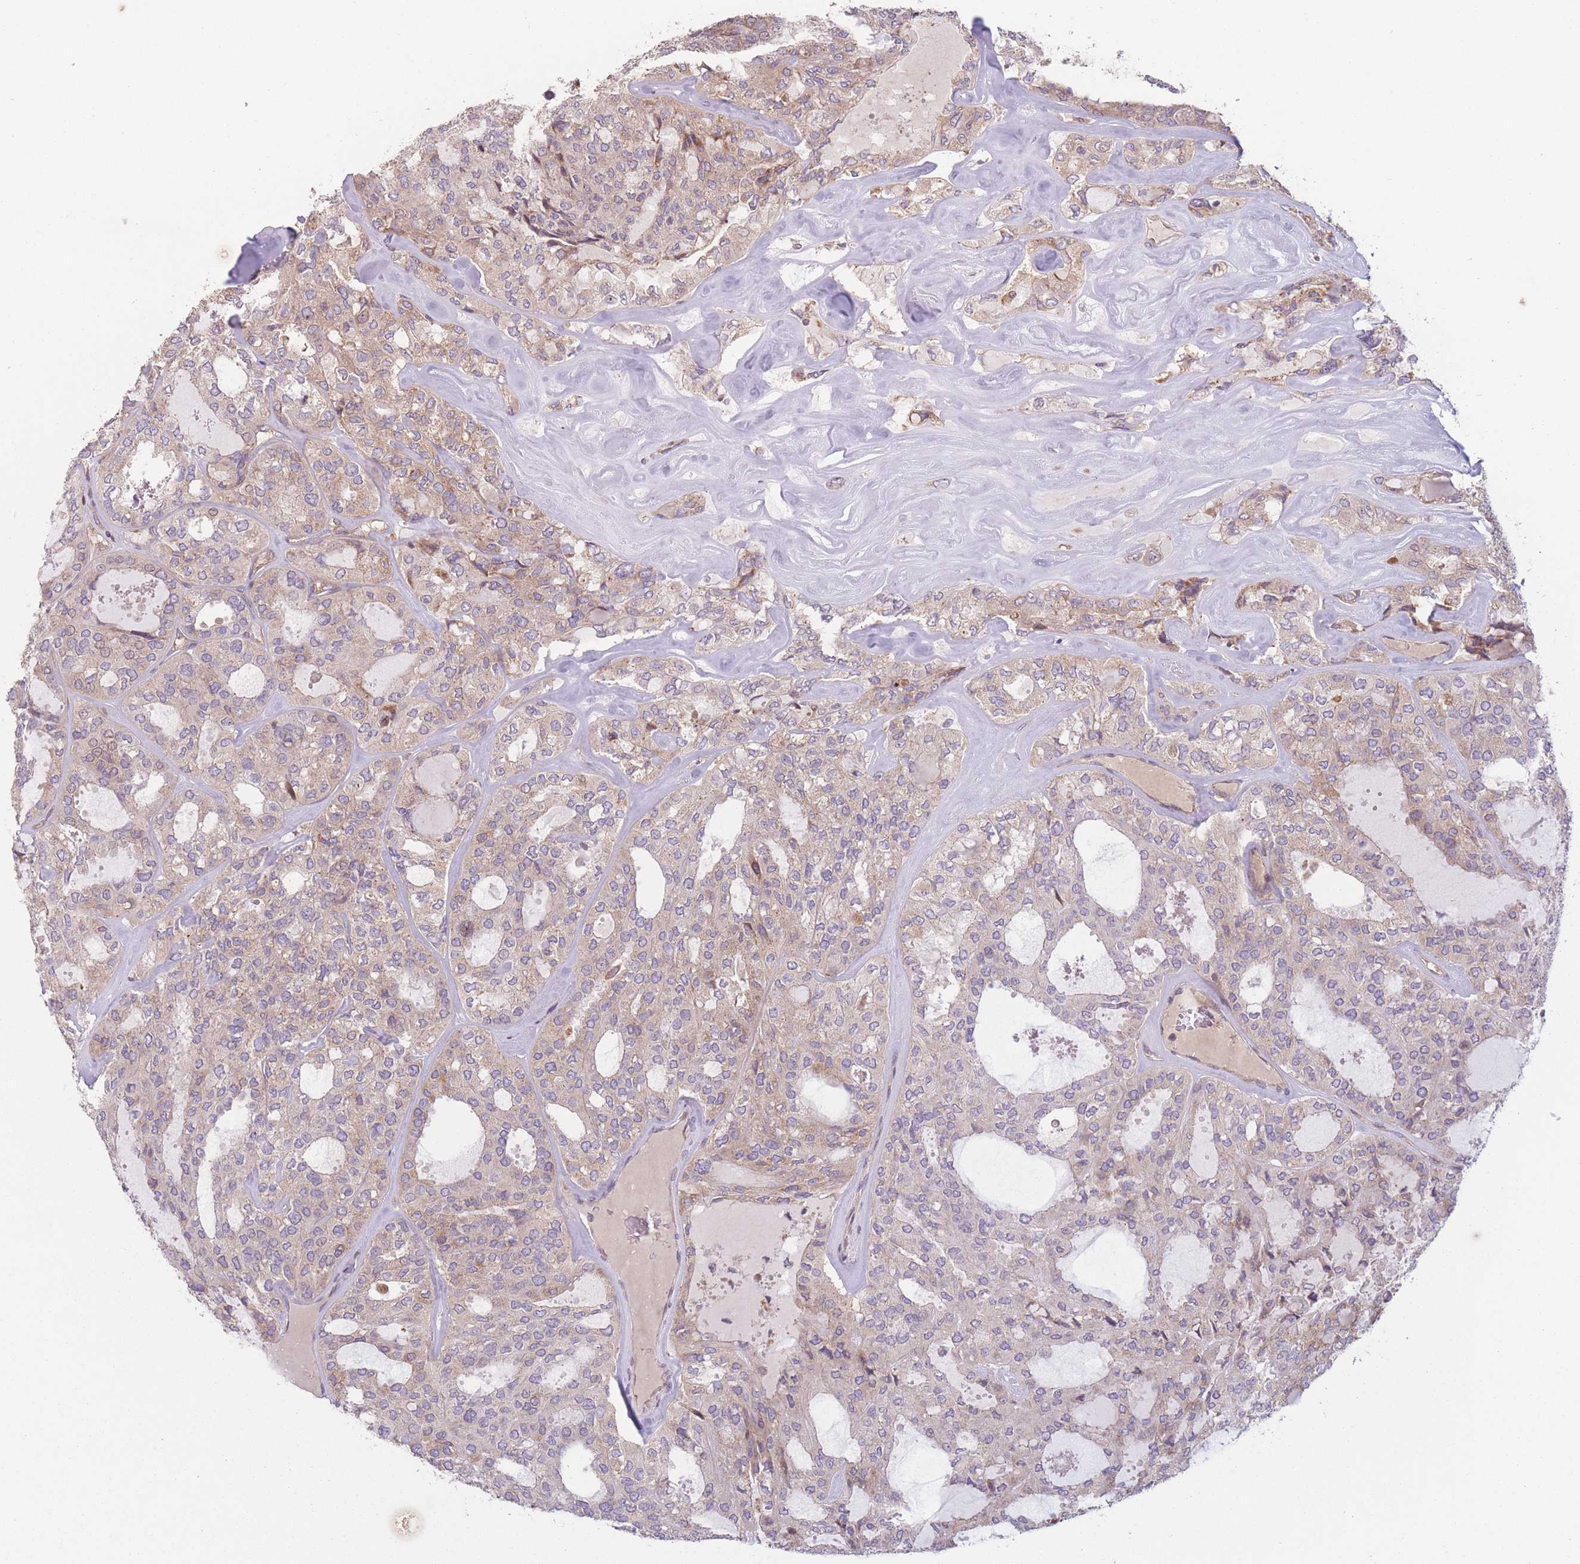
{"staining": {"intensity": "weak", "quantity": "25%-75%", "location": "cytoplasmic/membranous"}, "tissue": "thyroid cancer", "cell_type": "Tumor cells", "image_type": "cancer", "snomed": [{"axis": "morphology", "description": "Follicular adenoma carcinoma, NOS"}, {"axis": "topography", "description": "Thyroid gland"}], "caption": "Weak cytoplasmic/membranous staining is appreciated in about 25%-75% of tumor cells in thyroid cancer (follicular adenoma carcinoma). Nuclei are stained in blue.", "gene": "WASHC2A", "patient": {"sex": "male", "age": 75}}